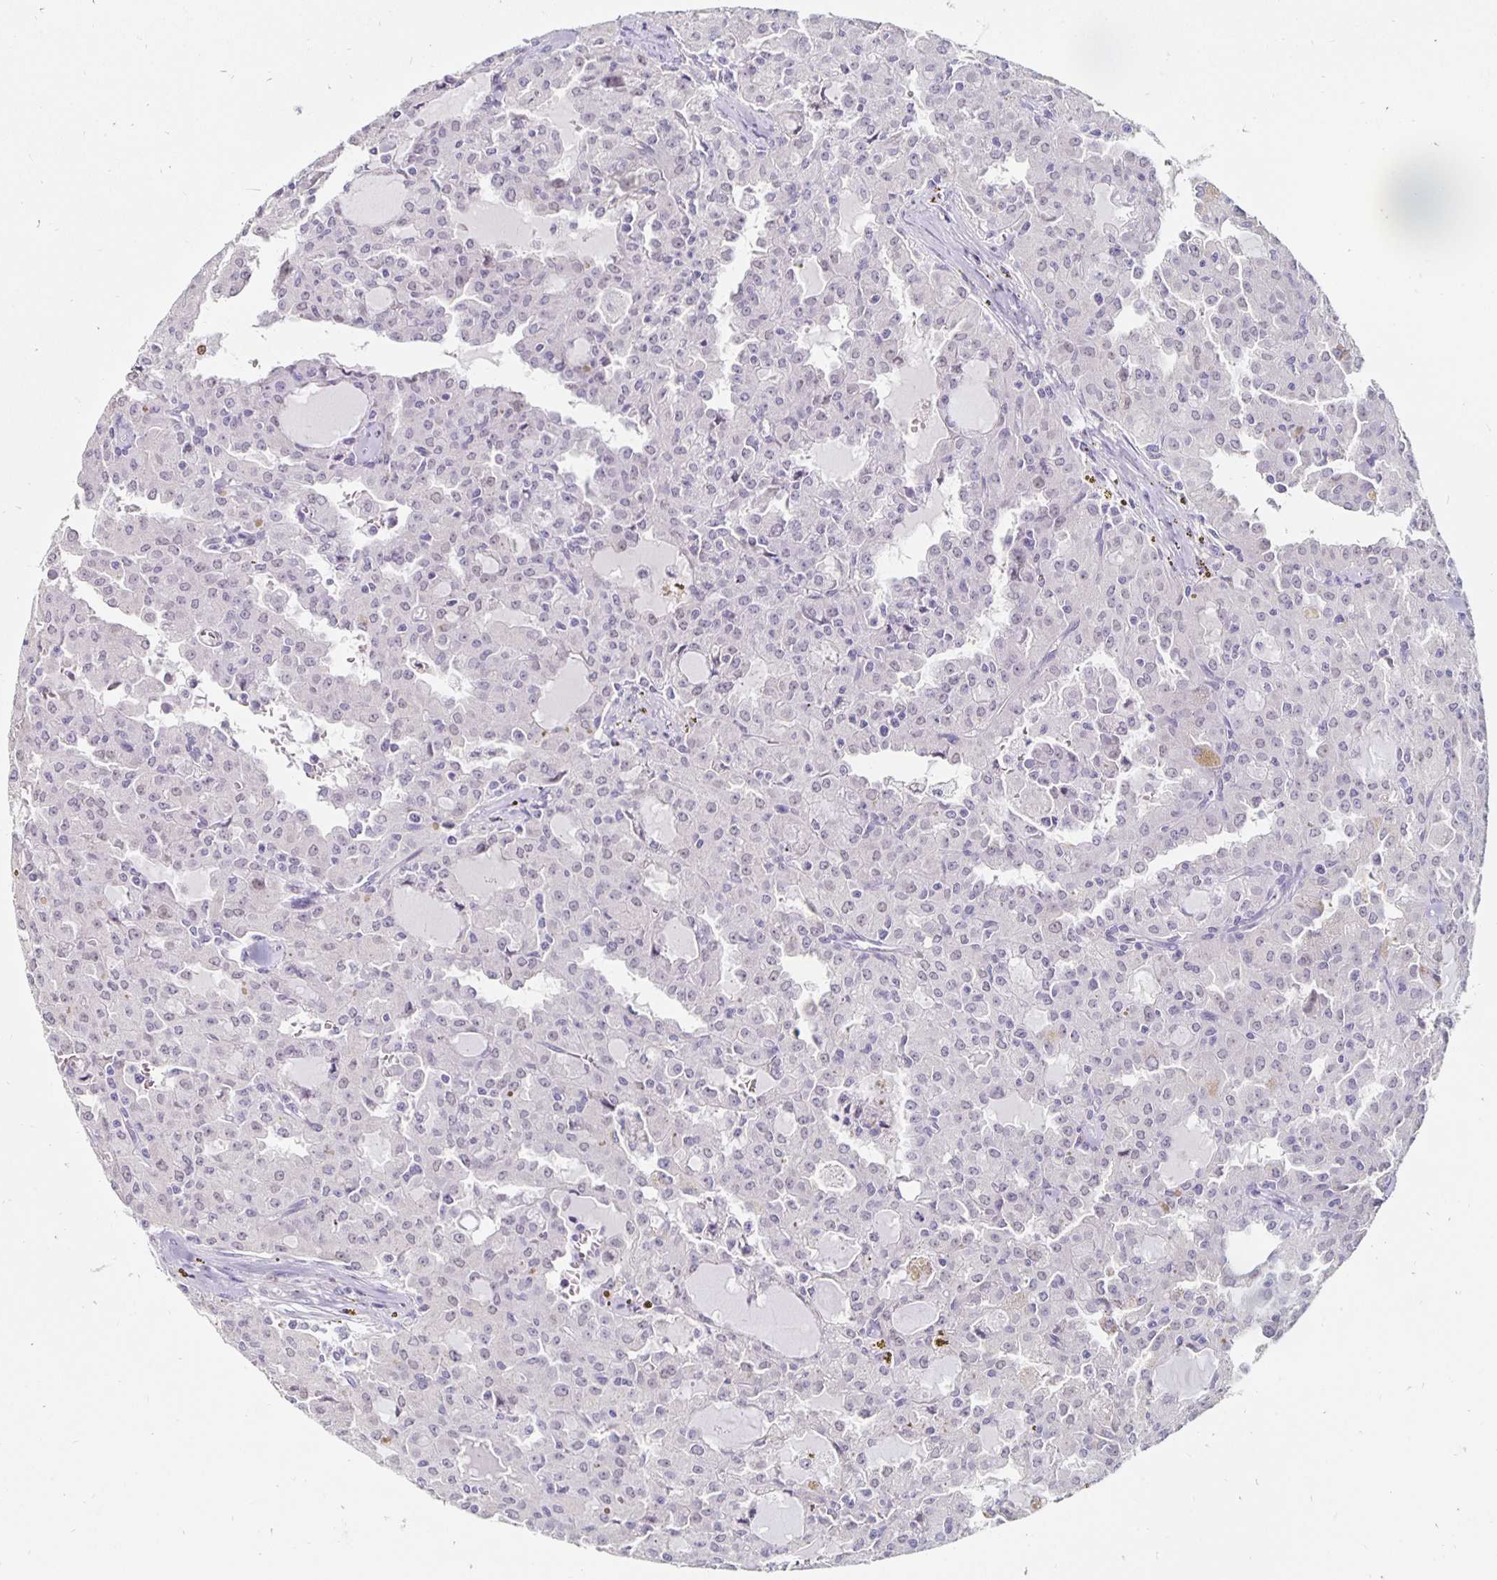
{"staining": {"intensity": "negative", "quantity": "none", "location": "none"}, "tissue": "head and neck cancer", "cell_type": "Tumor cells", "image_type": "cancer", "snomed": [{"axis": "morphology", "description": "Adenocarcinoma, NOS"}, {"axis": "topography", "description": "Head-Neck"}], "caption": "Head and neck cancer (adenocarcinoma) was stained to show a protein in brown. There is no significant expression in tumor cells. Nuclei are stained in blue.", "gene": "KCNQ2", "patient": {"sex": "male", "age": 64}}